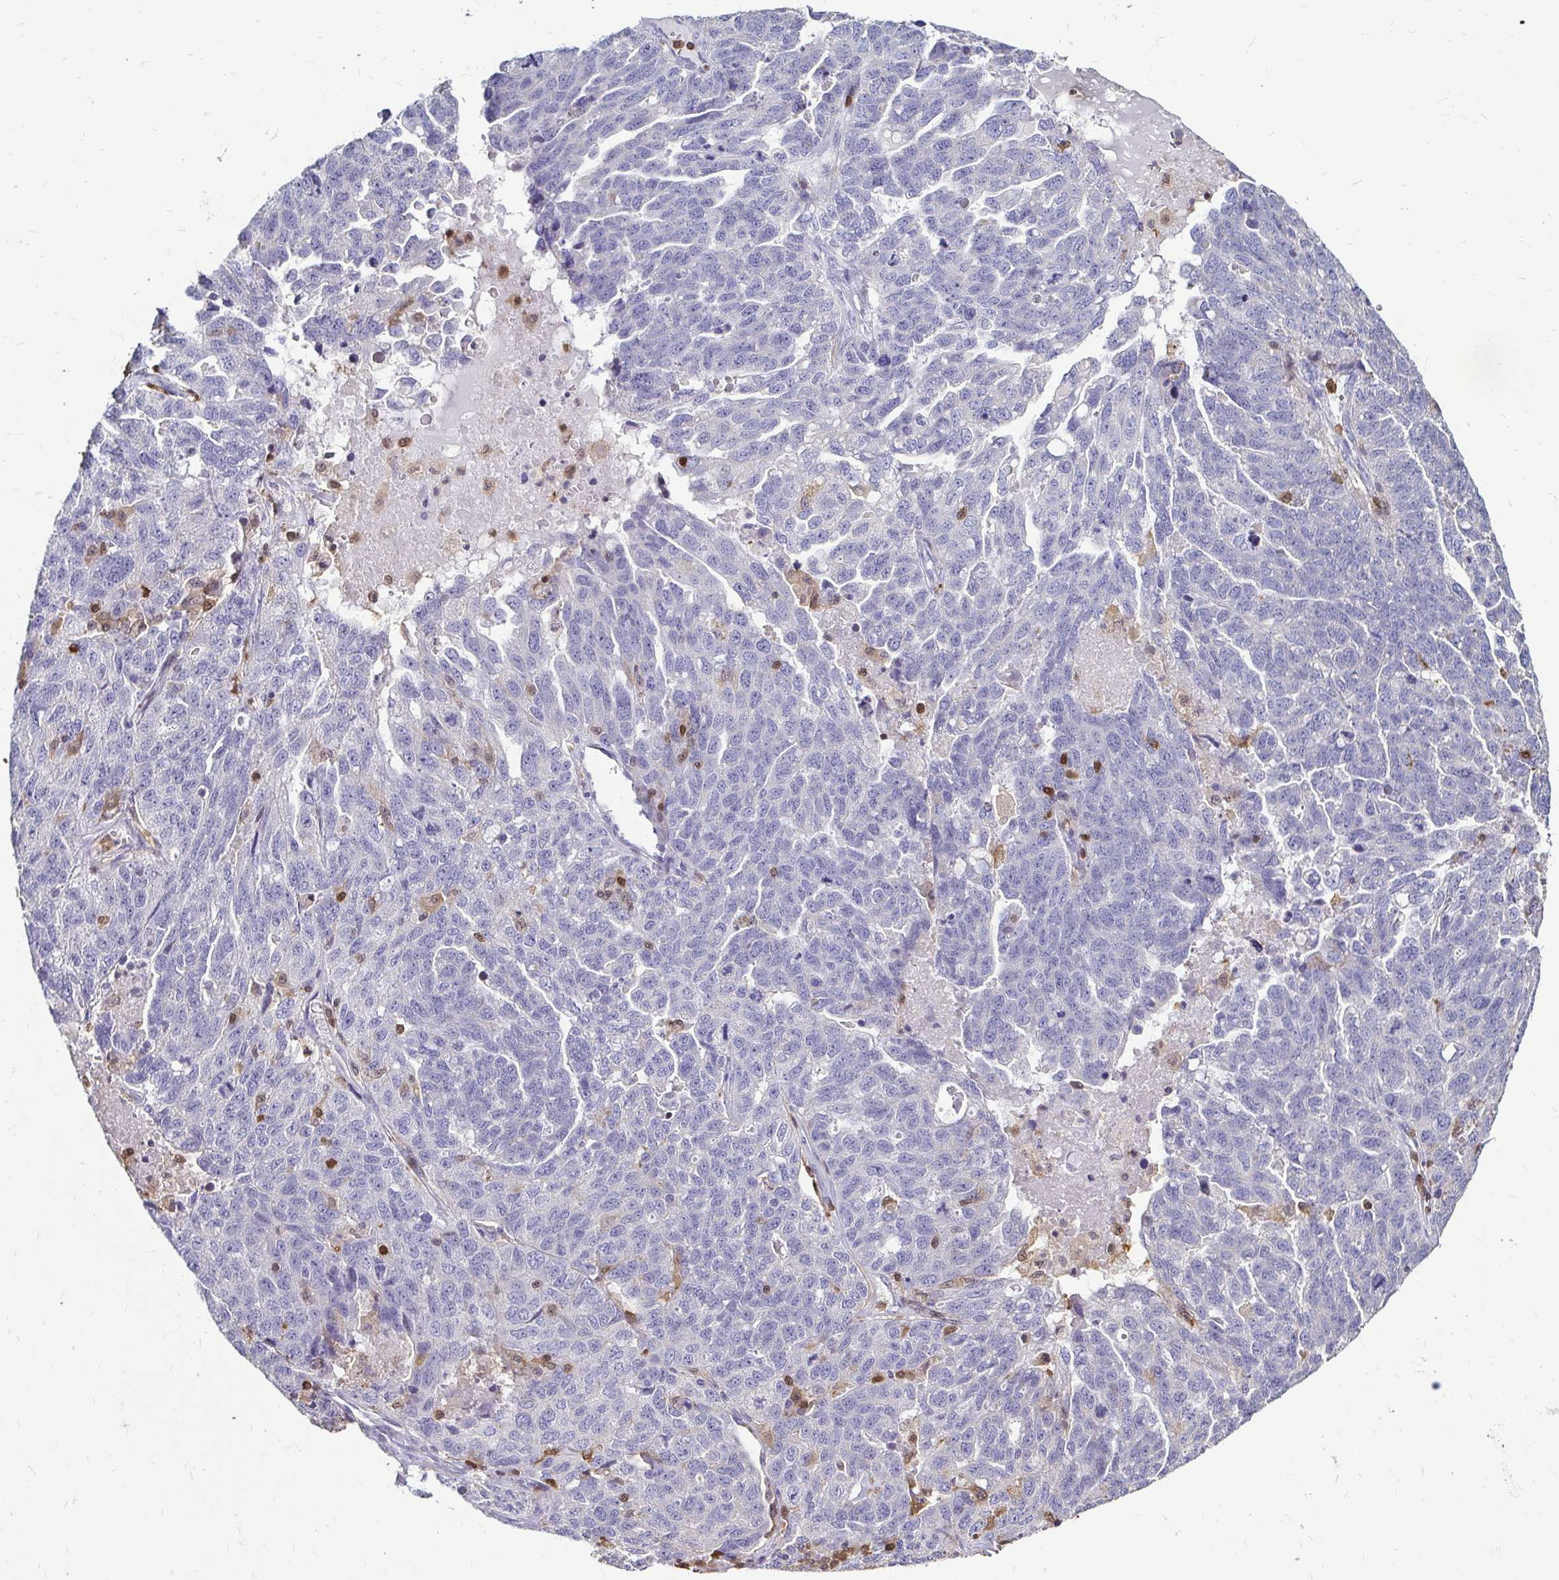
{"staining": {"intensity": "negative", "quantity": "none", "location": "none"}, "tissue": "ovarian cancer", "cell_type": "Tumor cells", "image_type": "cancer", "snomed": [{"axis": "morphology", "description": "Cystadenocarcinoma, serous, NOS"}, {"axis": "topography", "description": "Ovary"}], "caption": "An immunohistochemistry photomicrograph of ovarian serous cystadenocarcinoma is shown. There is no staining in tumor cells of ovarian serous cystadenocarcinoma.", "gene": "ZFP1", "patient": {"sex": "female", "age": 71}}